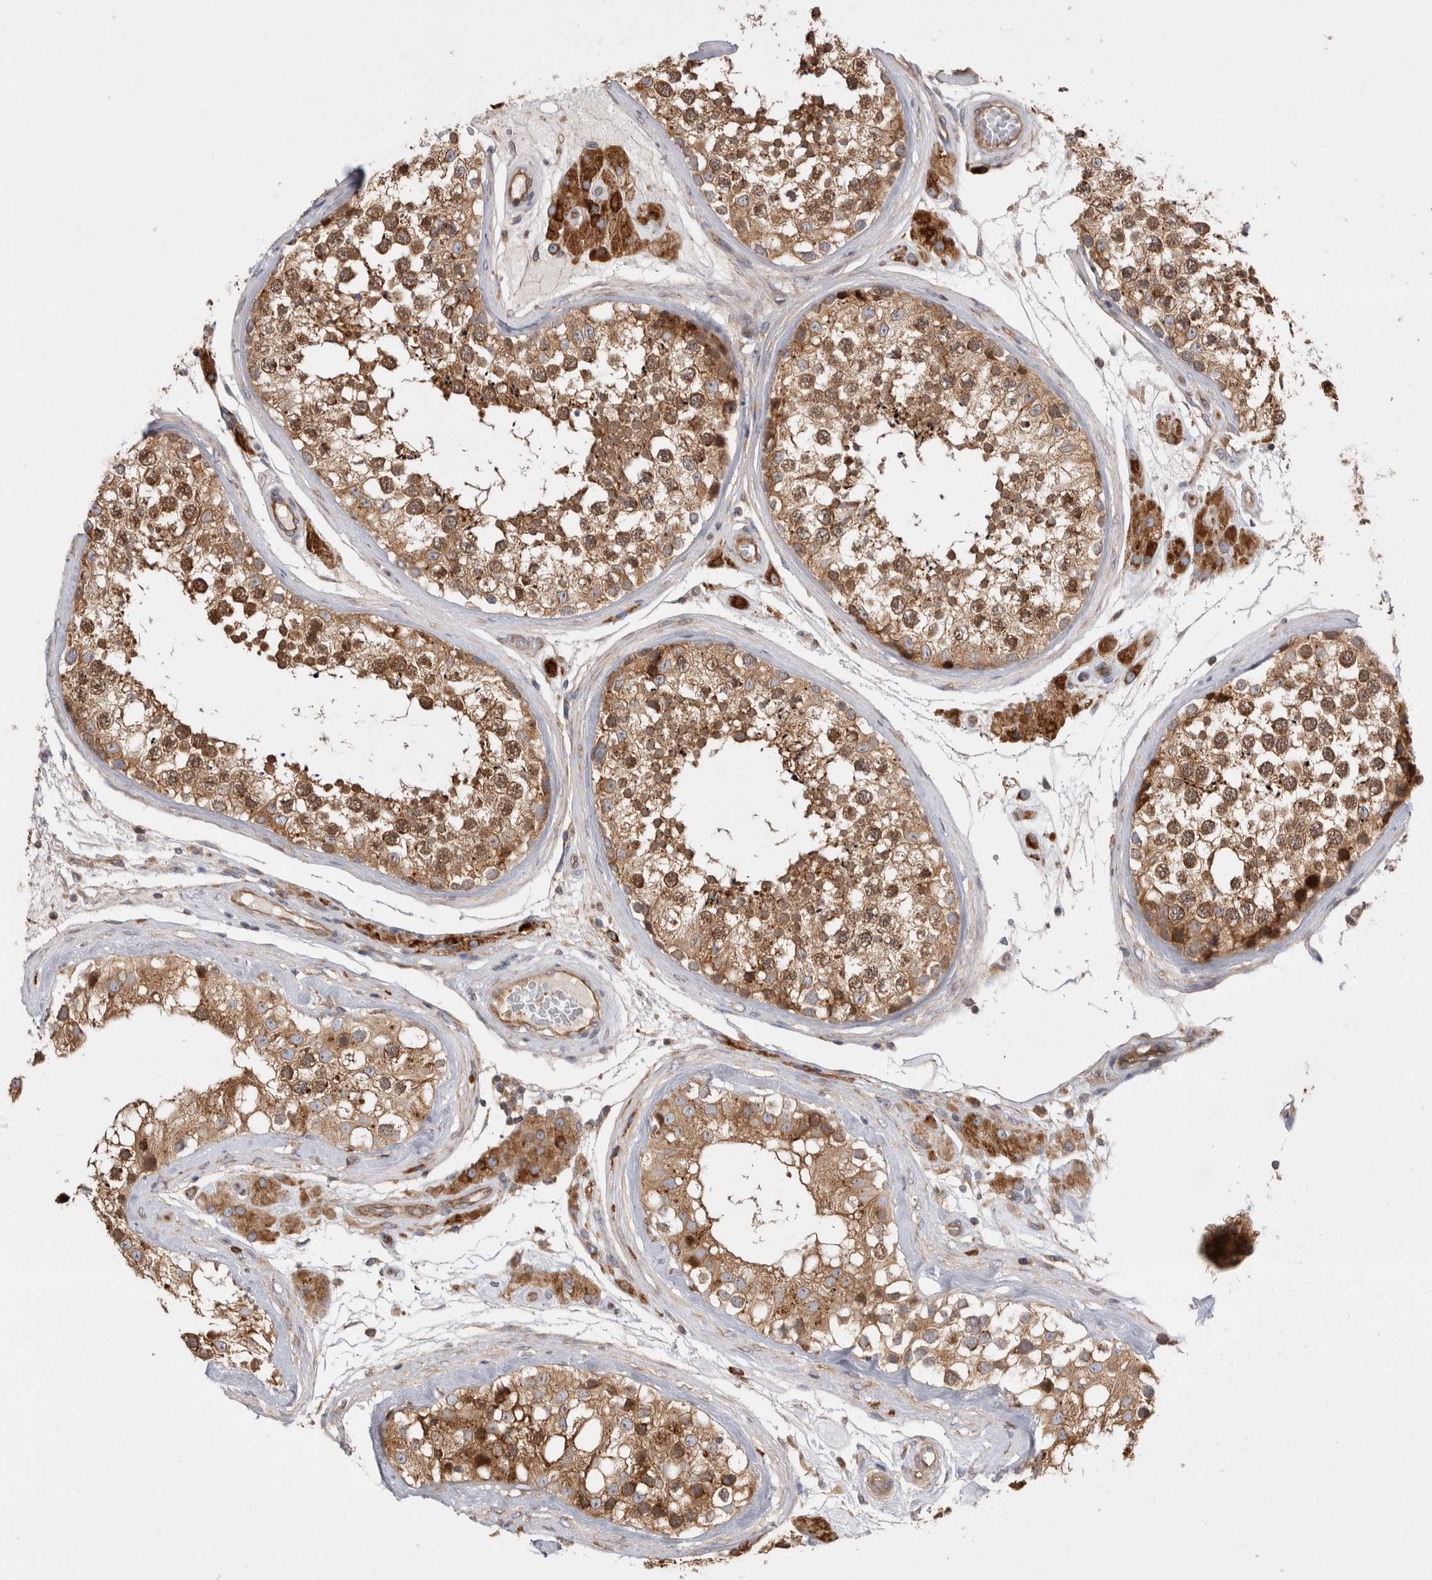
{"staining": {"intensity": "moderate", "quantity": ">75%", "location": "cytoplasmic/membranous"}, "tissue": "testis", "cell_type": "Cells in seminiferous ducts", "image_type": "normal", "snomed": [{"axis": "morphology", "description": "Normal tissue, NOS"}, {"axis": "topography", "description": "Testis"}], "caption": "Benign testis was stained to show a protein in brown. There is medium levels of moderate cytoplasmic/membranous expression in about >75% of cells in seminiferous ducts.", "gene": "PDCD10", "patient": {"sex": "male", "age": 46}}